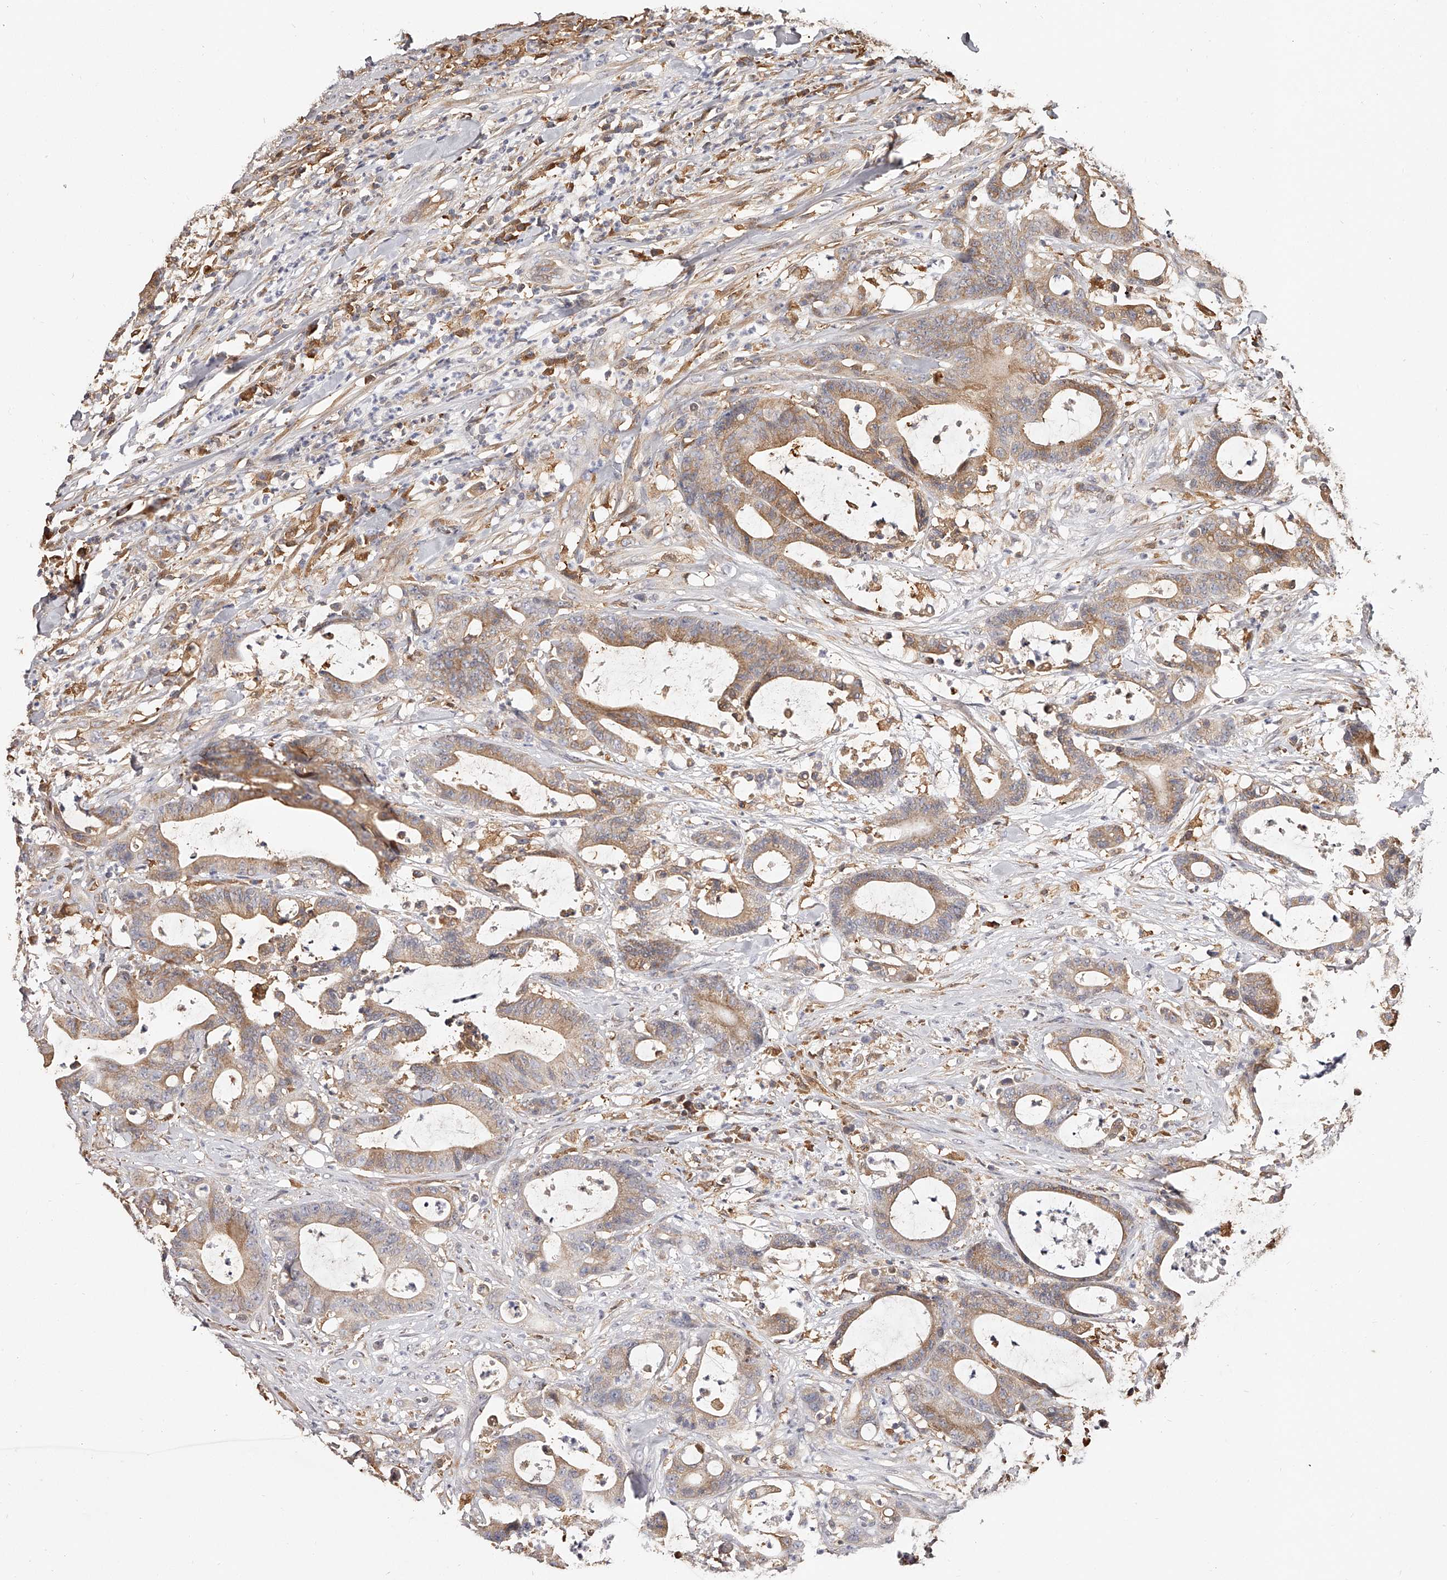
{"staining": {"intensity": "moderate", "quantity": ">75%", "location": "cytoplasmic/membranous"}, "tissue": "colorectal cancer", "cell_type": "Tumor cells", "image_type": "cancer", "snomed": [{"axis": "morphology", "description": "Adenocarcinoma, NOS"}, {"axis": "topography", "description": "Colon"}], "caption": "This photomicrograph reveals immunohistochemistry (IHC) staining of colorectal cancer (adenocarcinoma), with medium moderate cytoplasmic/membranous expression in approximately >75% of tumor cells.", "gene": "LAP3", "patient": {"sex": "female", "age": 84}}